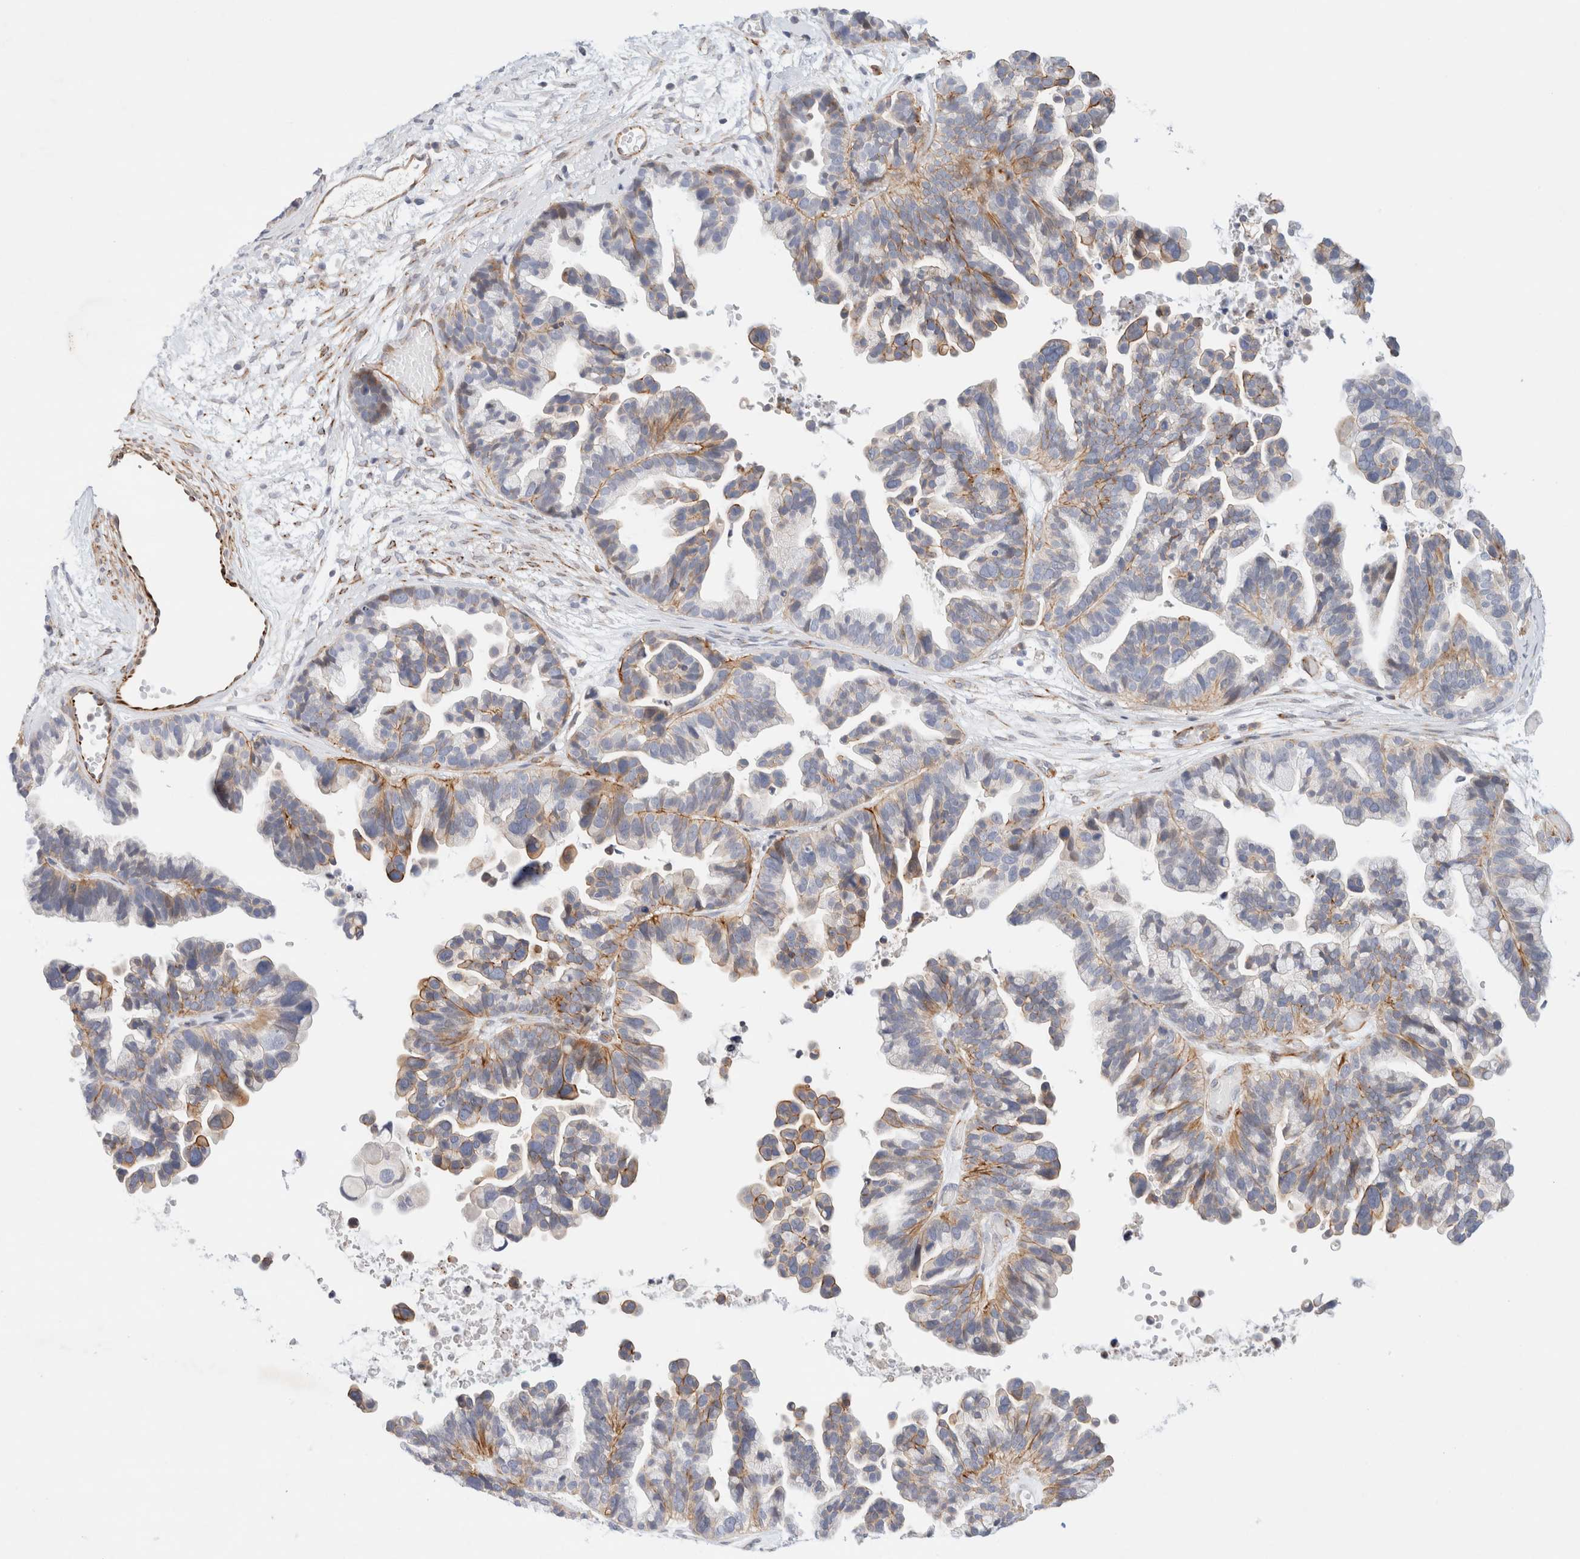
{"staining": {"intensity": "moderate", "quantity": "<25%", "location": "cytoplasmic/membranous"}, "tissue": "ovarian cancer", "cell_type": "Tumor cells", "image_type": "cancer", "snomed": [{"axis": "morphology", "description": "Cystadenocarcinoma, serous, NOS"}, {"axis": "topography", "description": "Ovary"}], "caption": "Human ovarian cancer (serous cystadenocarcinoma) stained with a brown dye exhibits moderate cytoplasmic/membranous positive expression in about <25% of tumor cells.", "gene": "SLC25A48", "patient": {"sex": "female", "age": 56}}